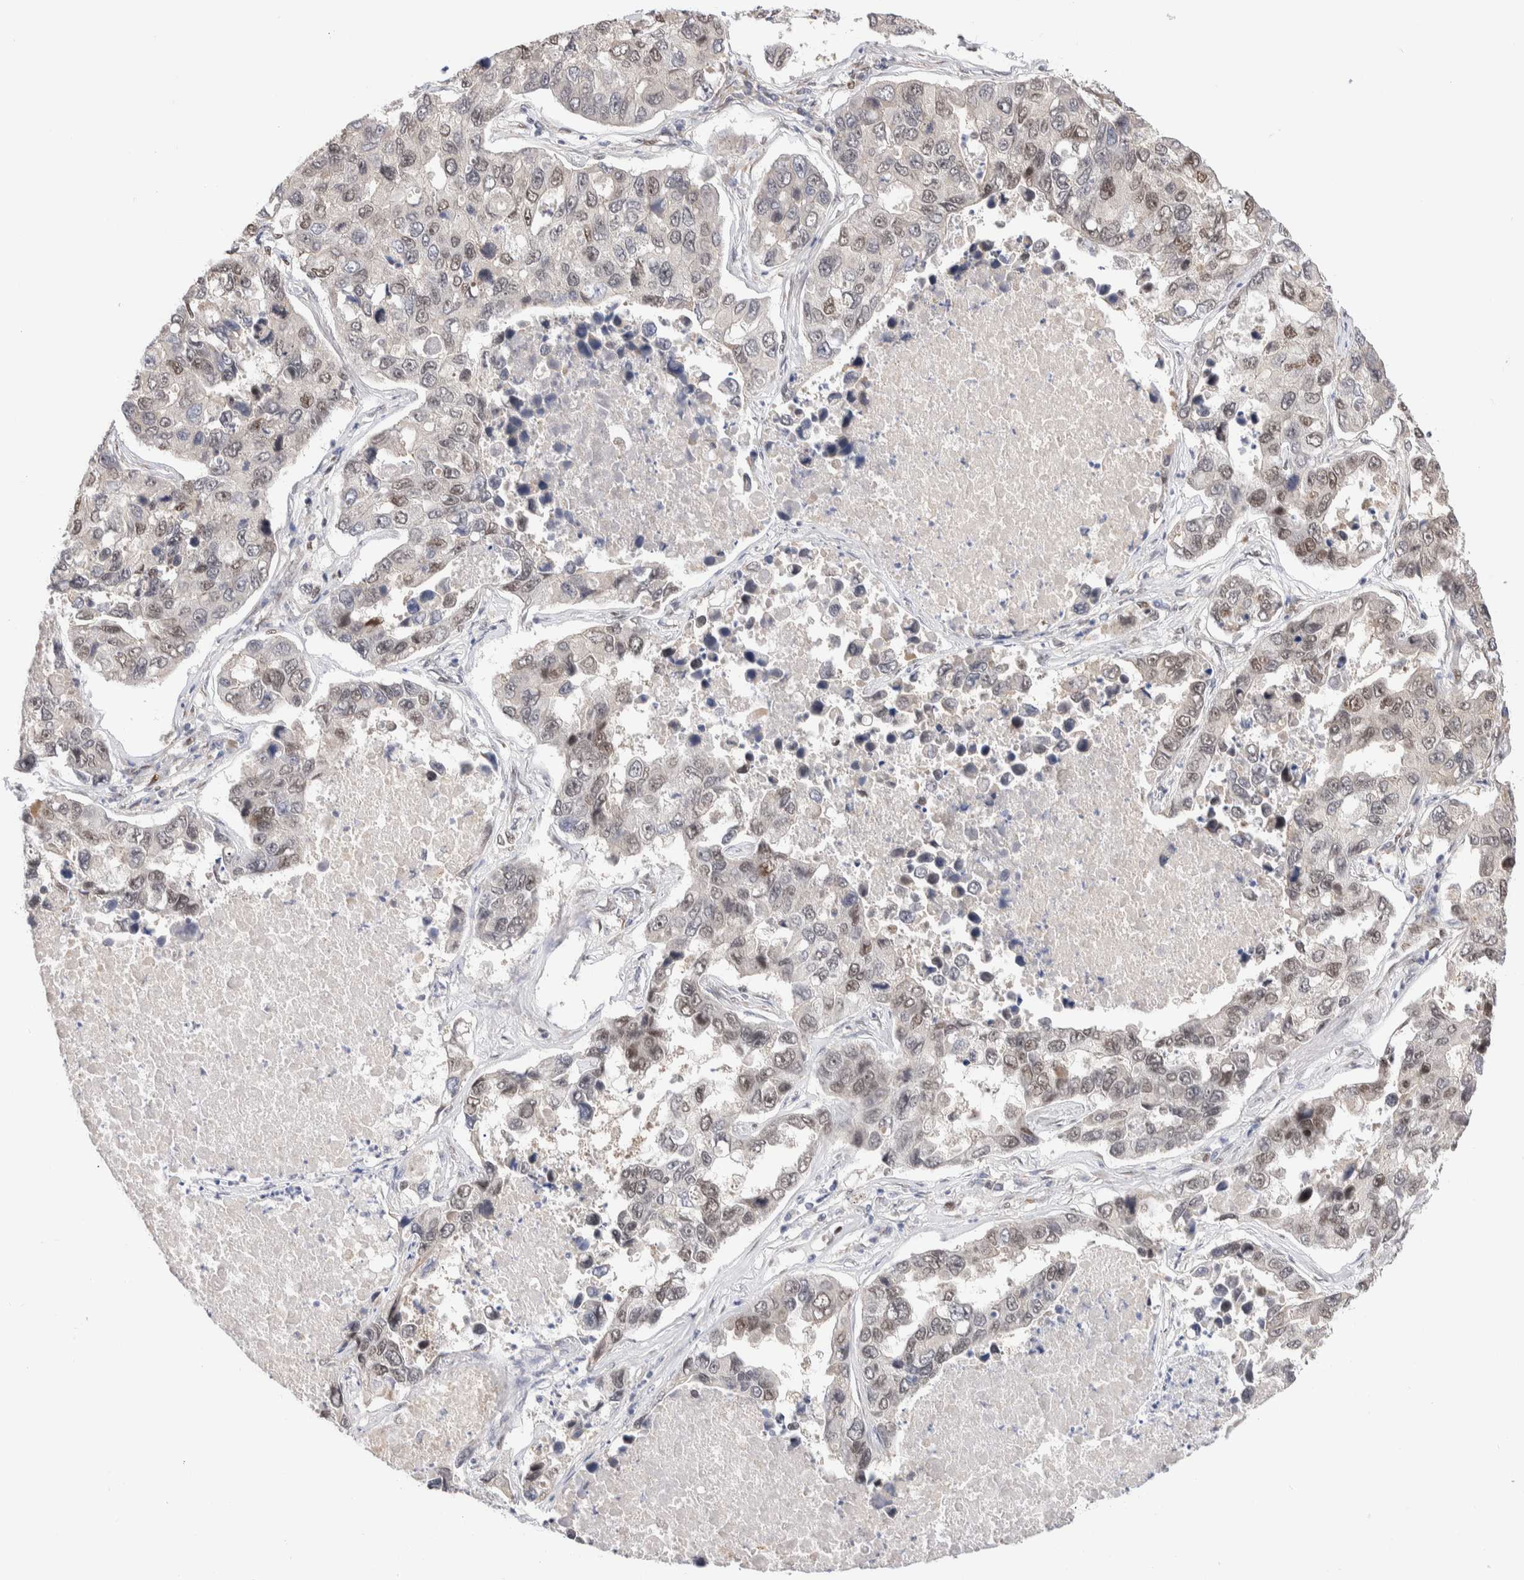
{"staining": {"intensity": "weak", "quantity": "<25%", "location": "nuclear"}, "tissue": "lung cancer", "cell_type": "Tumor cells", "image_type": "cancer", "snomed": [{"axis": "morphology", "description": "Adenocarcinoma, NOS"}, {"axis": "topography", "description": "Lung"}], "caption": "This is an immunohistochemistry image of adenocarcinoma (lung). There is no staining in tumor cells.", "gene": "NSMAF", "patient": {"sex": "male", "age": 64}}